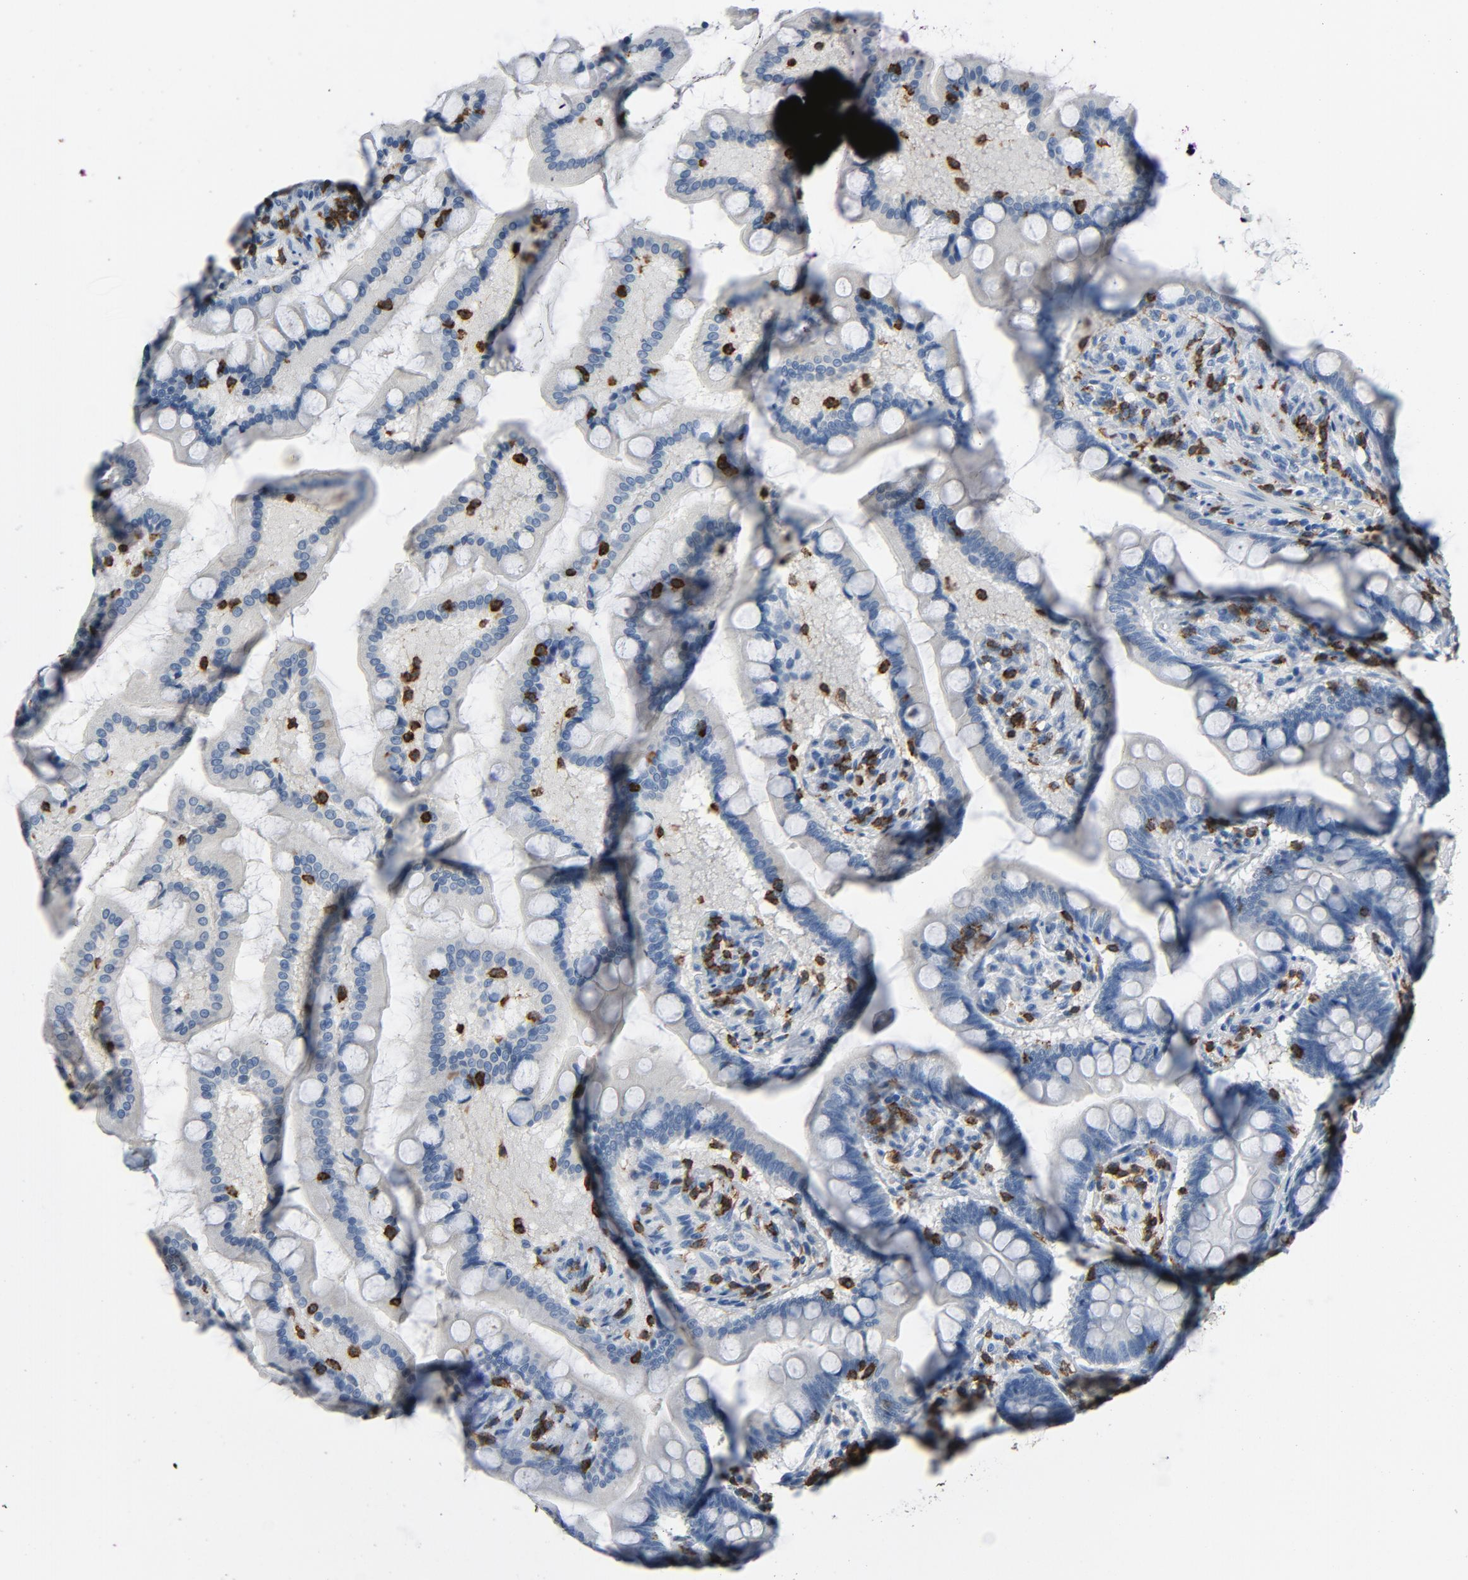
{"staining": {"intensity": "negative", "quantity": "none", "location": "none"}, "tissue": "small intestine", "cell_type": "Glandular cells", "image_type": "normal", "snomed": [{"axis": "morphology", "description": "Normal tissue, NOS"}, {"axis": "topography", "description": "Small intestine"}], "caption": "This histopathology image is of benign small intestine stained with immunohistochemistry to label a protein in brown with the nuclei are counter-stained blue. There is no expression in glandular cells.", "gene": "LCK", "patient": {"sex": "male", "age": 41}}